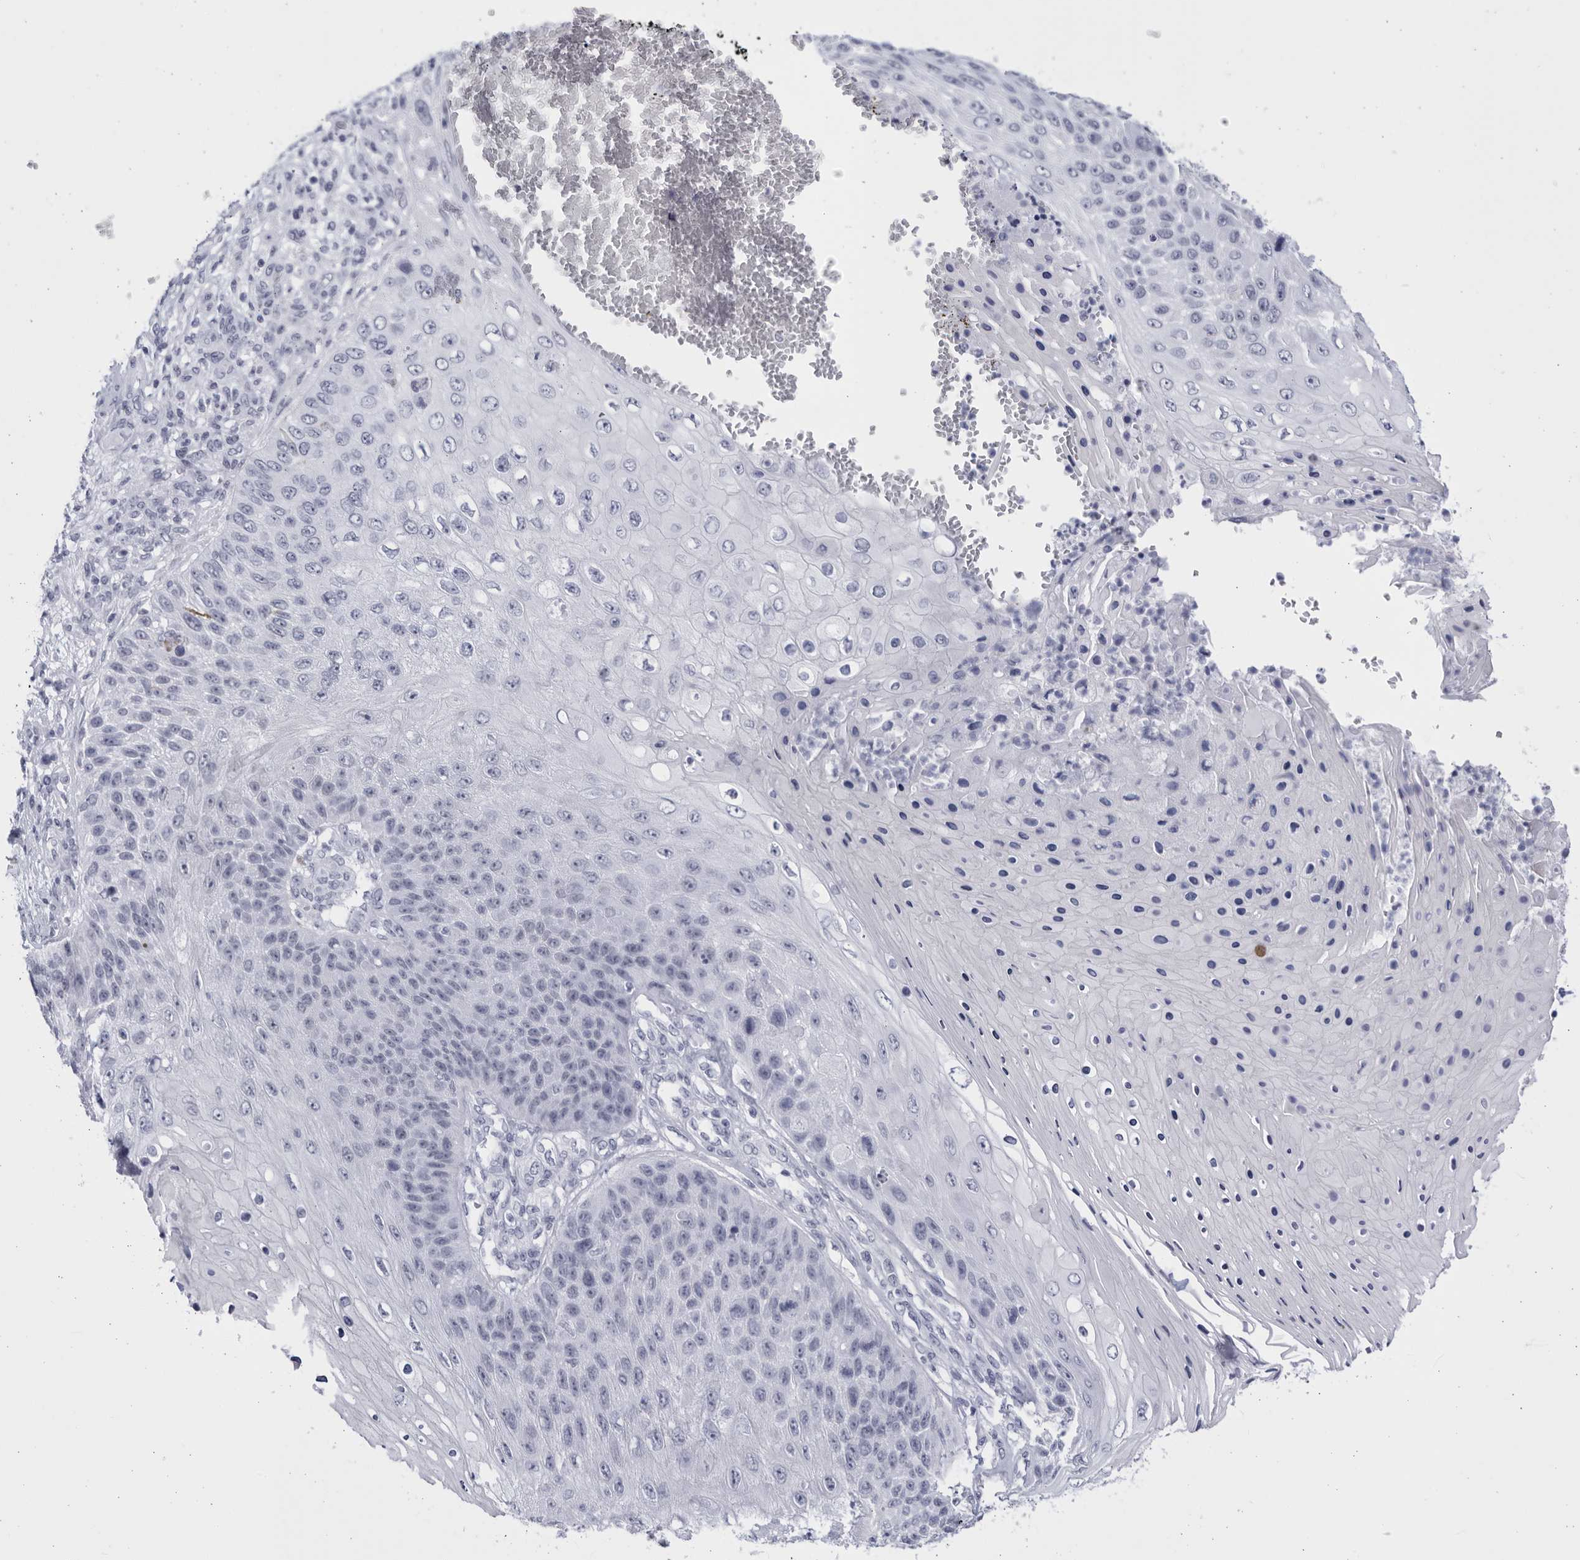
{"staining": {"intensity": "negative", "quantity": "none", "location": "none"}, "tissue": "skin cancer", "cell_type": "Tumor cells", "image_type": "cancer", "snomed": [{"axis": "morphology", "description": "Squamous cell carcinoma, NOS"}, {"axis": "topography", "description": "Skin"}], "caption": "This is an IHC photomicrograph of squamous cell carcinoma (skin). There is no expression in tumor cells.", "gene": "CCDC181", "patient": {"sex": "female", "age": 88}}